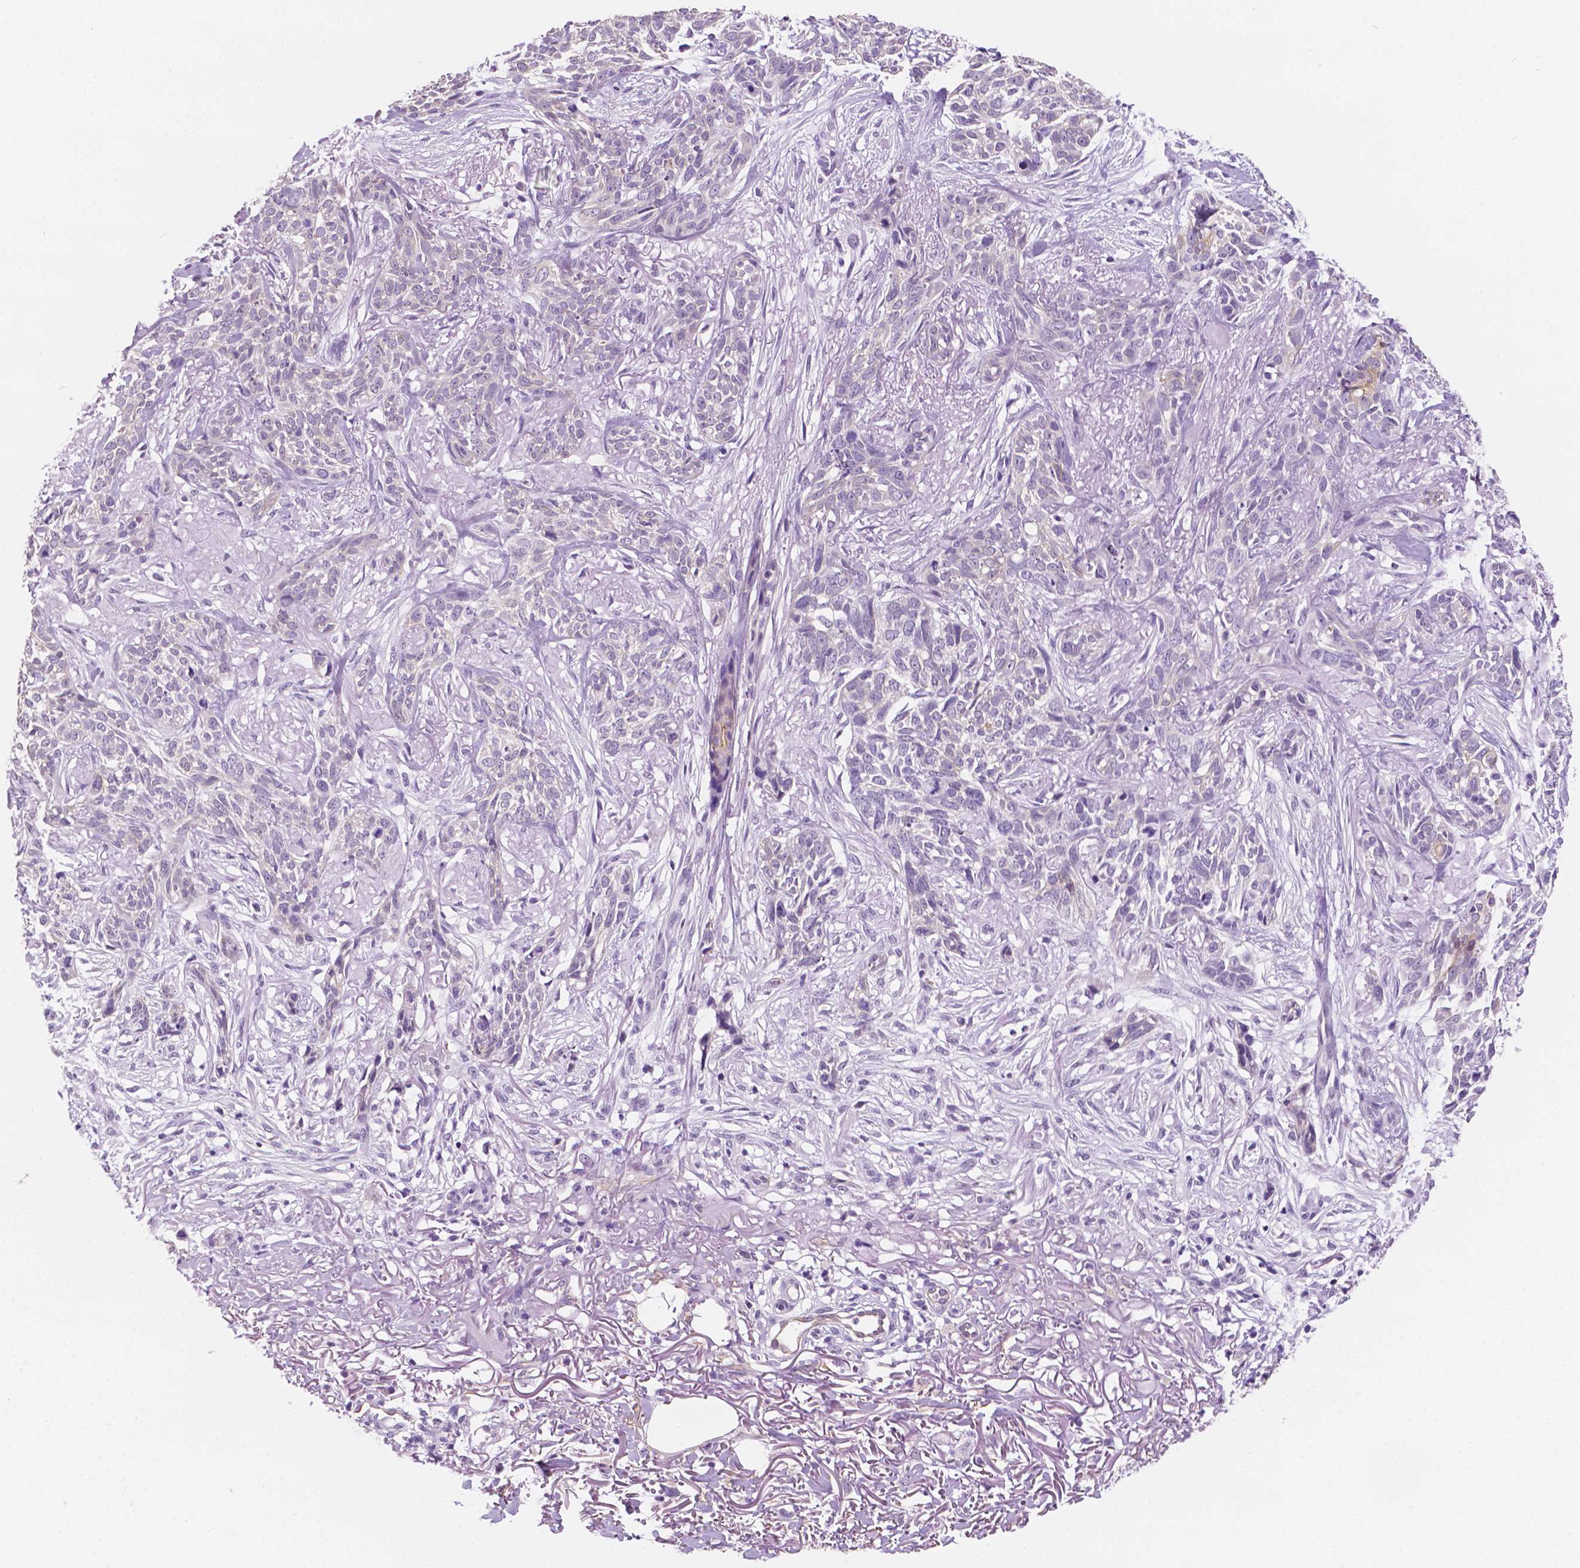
{"staining": {"intensity": "negative", "quantity": "none", "location": "none"}, "tissue": "skin cancer", "cell_type": "Tumor cells", "image_type": "cancer", "snomed": [{"axis": "morphology", "description": "Basal cell carcinoma"}, {"axis": "topography", "description": "Skin"}], "caption": "An IHC histopathology image of basal cell carcinoma (skin) is shown. There is no staining in tumor cells of basal cell carcinoma (skin).", "gene": "PPL", "patient": {"sex": "male", "age": 74}}